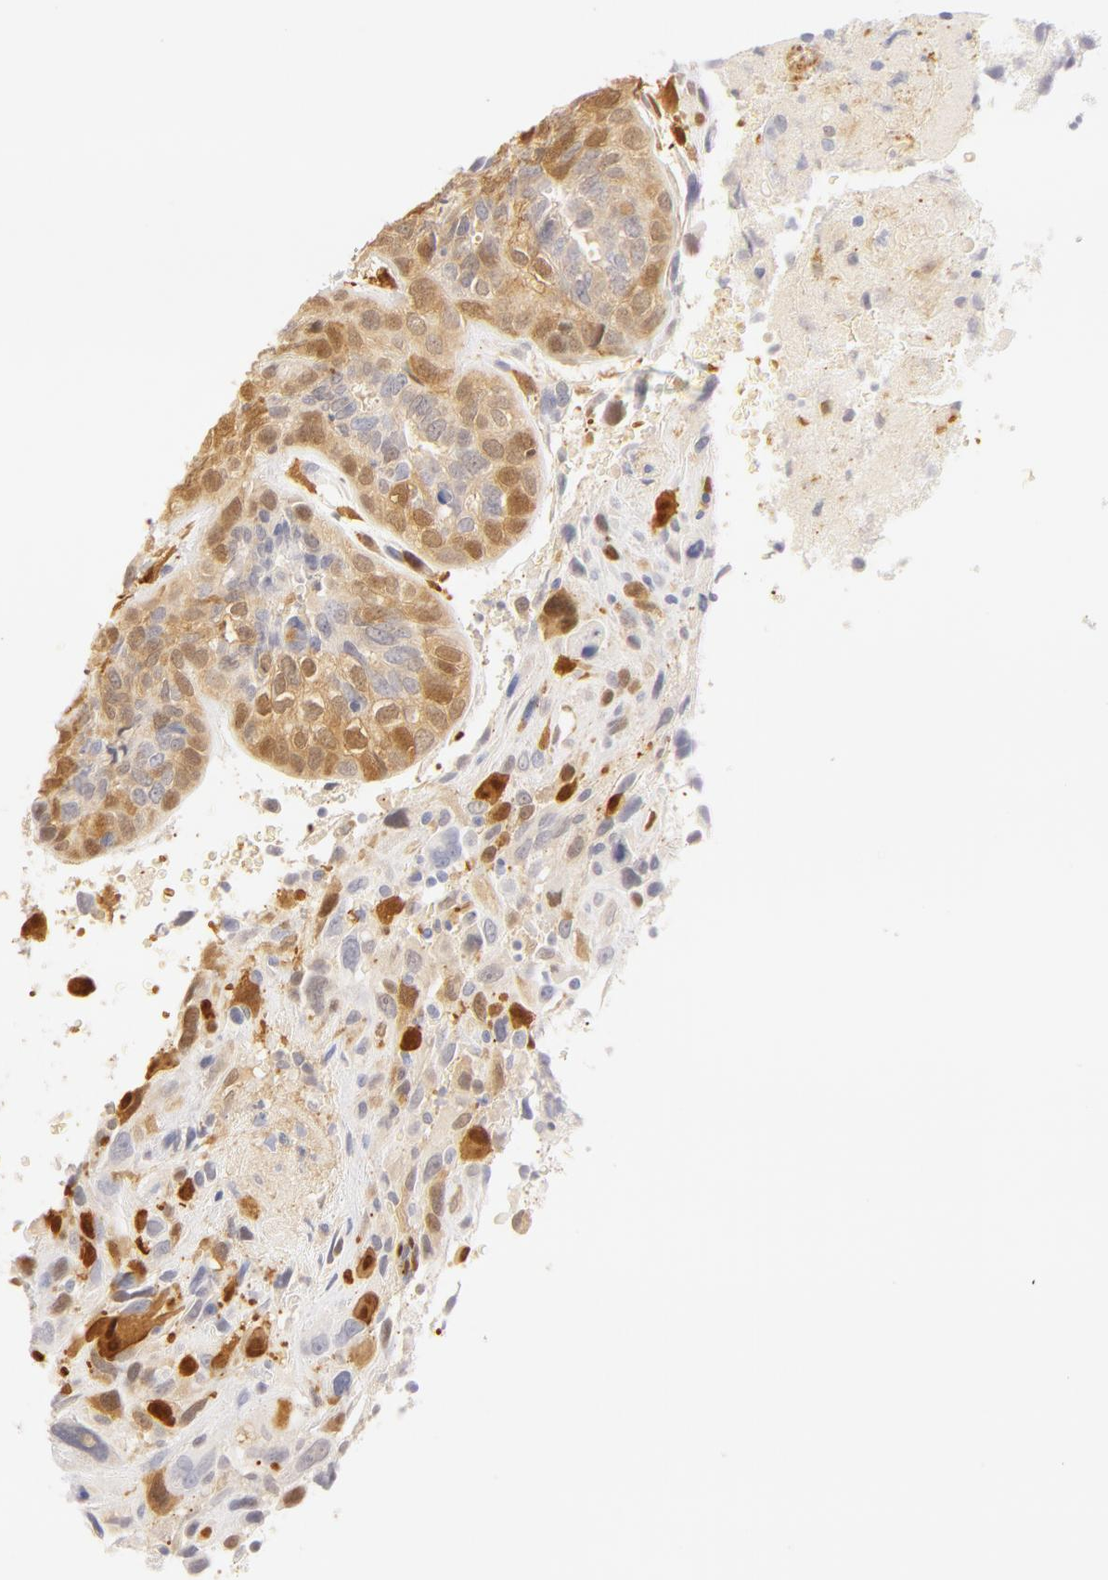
{"staining": {"intensity": "weak", "quantity": "<25%", "location": "cytoplasmic/membranous,nuclear"}, "tissue": "breast cancer", "cell_type": "Tumor cells", "image_type": "cancer", "snomed": [{"axis": "morphology", "description": "Neoplasm, malignant, NOS"}, {"axis": "topography", "description": "Breast"}], "caption": "Malignant neoplasm (breast) stained for a protein using IHC exhibits no staining tumor cells.", "gene": "CA2", "patient": {"sex": "female", "age": 50}}